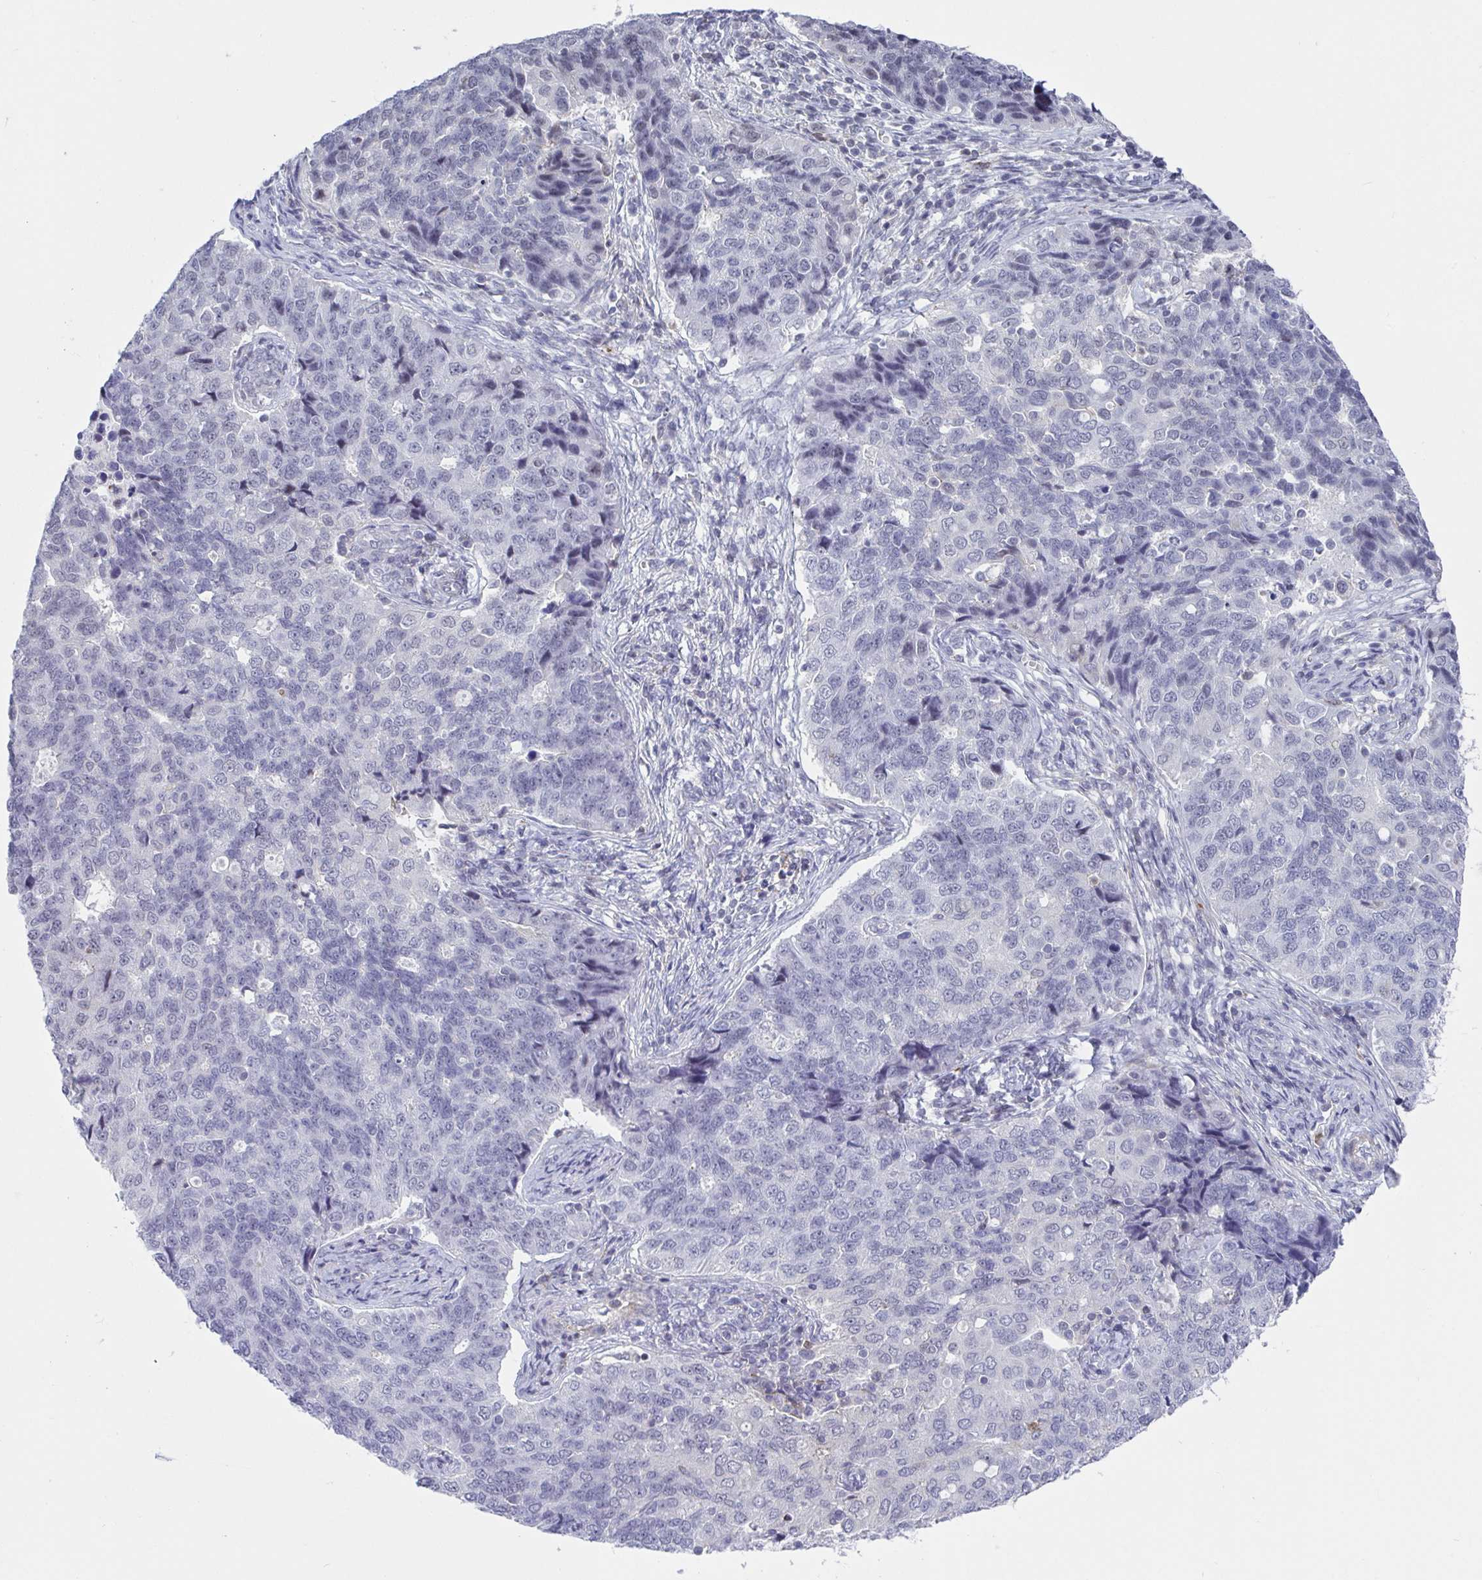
{"staining": {"intensity": "negative", "quantity": "none", "location": "none"}, "tissue": "endometrial cancer", "cell_type": "Tumor cells", "image_type": "cancer", "snomed": [{"axis": "morphology", "description": "Adenocarcinoma, NOS"}, {"axis": "topography", "description": "Endometrium"}], "caption": "The micrograph exhibits no staining of tumor cells in endometrial cancer.", "gene": "WDR72", "patient": {"sex": "female", "age": 43}}